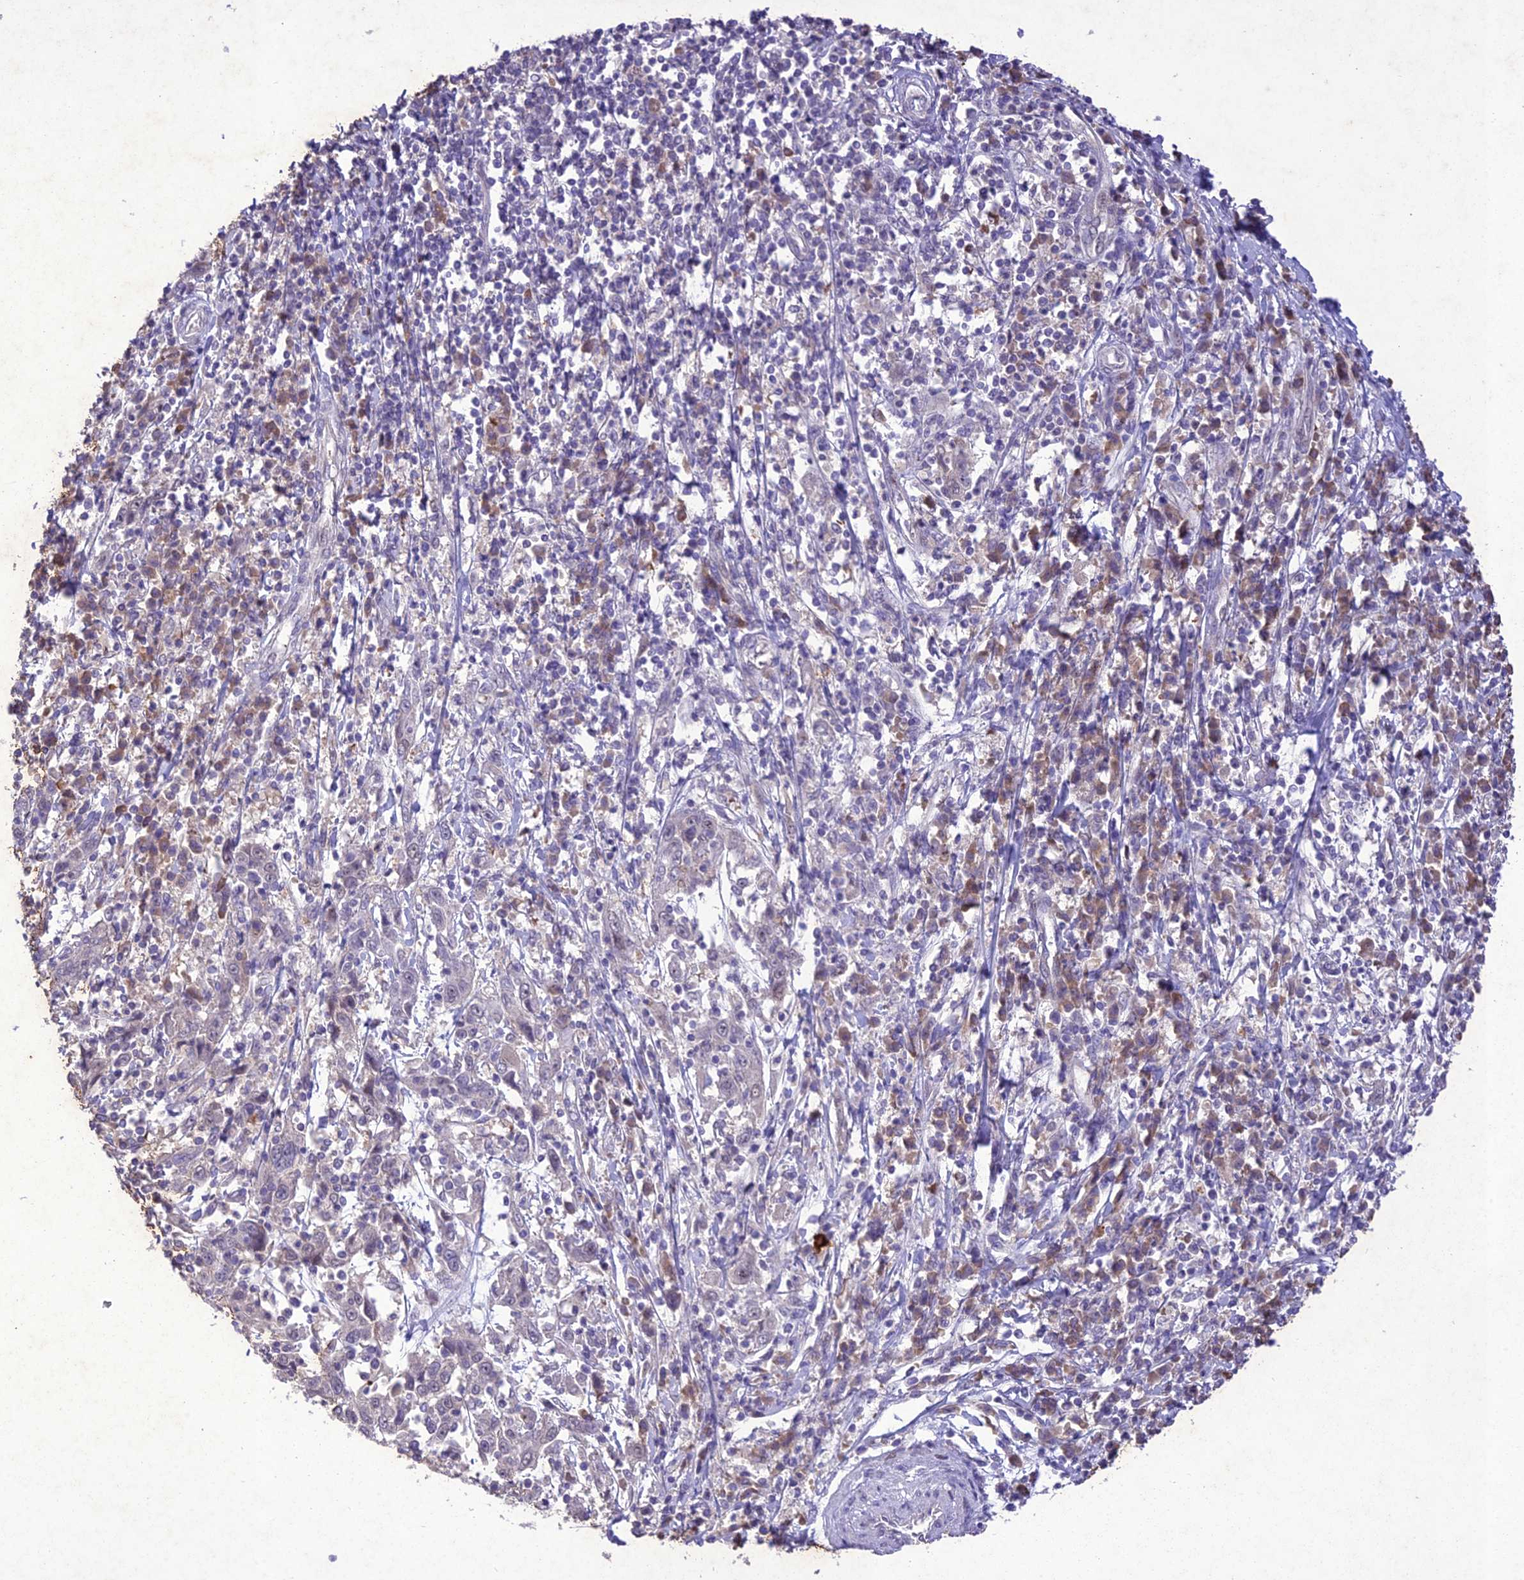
{"staining": {"intensity": "negative", "quantity": "none", "location": "none"}, "tissue": "cervical cancer", "cell_type": "Tumor cells", "image_type": "cancer", "snomed": [{"axis": "morphology", "description": "Squamous cell carcinoma, NOS"}, {"axis": "topography", "description": "Cervix"}], "caption": "Immunohistochemistry micrograph of cervical squamous cell carcinoma stained for a protein (brown), which exhibits no staining in tumor cells. Brightfield microscopy of immunohistochemistry stained with DAB (brown) and hematoxylin (blue), captured at high magnification.", "gene": "ANKRD52", "patient": {"sex": "female", "age": 46}}